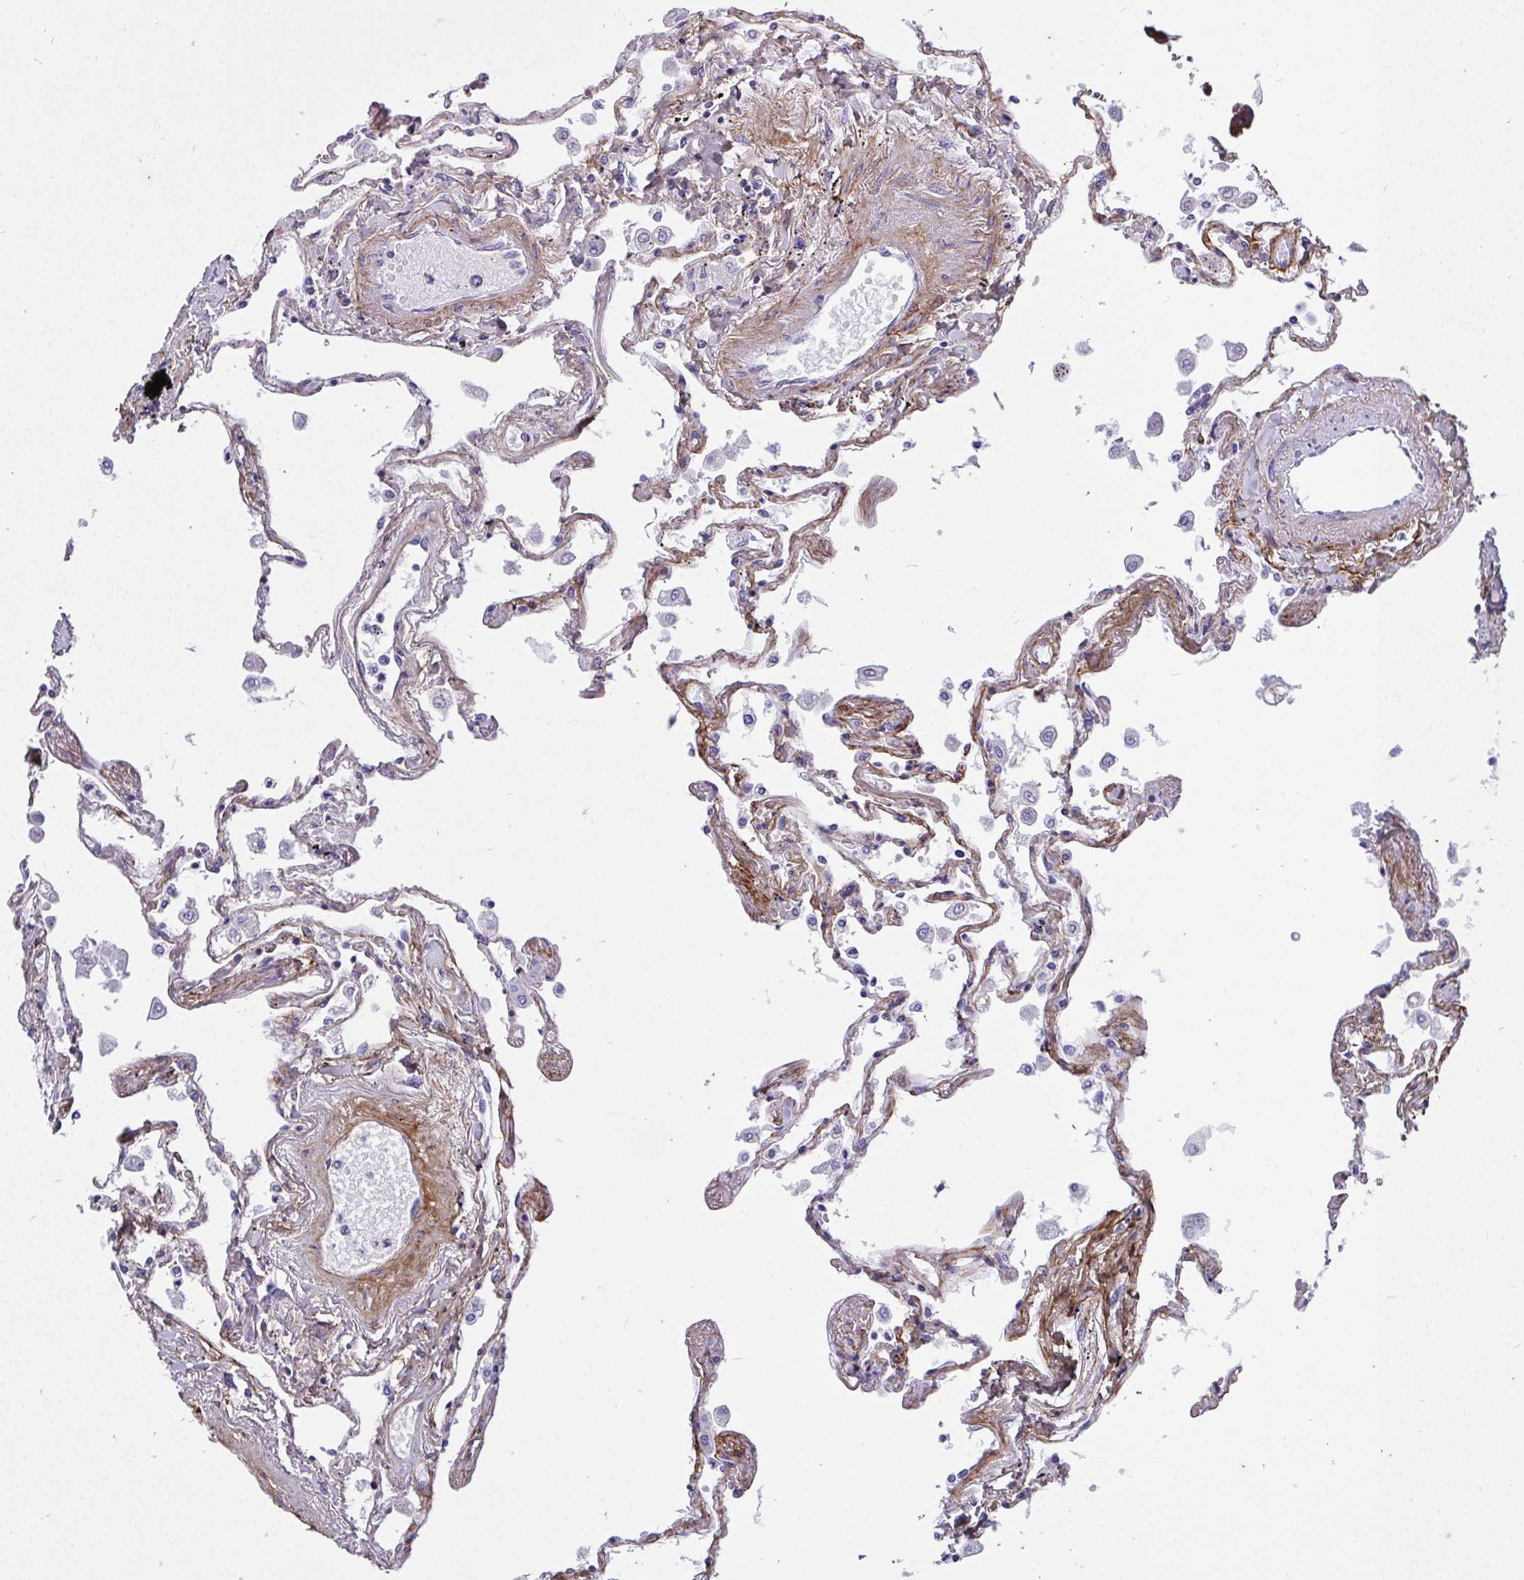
{"staining": {"intensity": "negative", "quantity": "none", "location": "none"}, "tissue": "lung", "cell_type": "Alveolar cells", "image_type": "normal", "snomed": [{"axis": "morphology", "description": "Normal tissue, NOS"}, {"axis": "morphology", "description": "Adenocarcinoma, NOS"}, {"axis": "topography", "description": "Cartilage tissue"}, {"axis": "topography", "description": "Lung"}], "caption": "There is no significant expression in alveolar cells of lung. The staining was performed using DAB to visualize the protein expression in brown, while the nuclei were stained in blue with hematoxylin (Magnification: 20x).", "gene": "LHFPL6", "patient": {"sex": "female", "age": 67}}